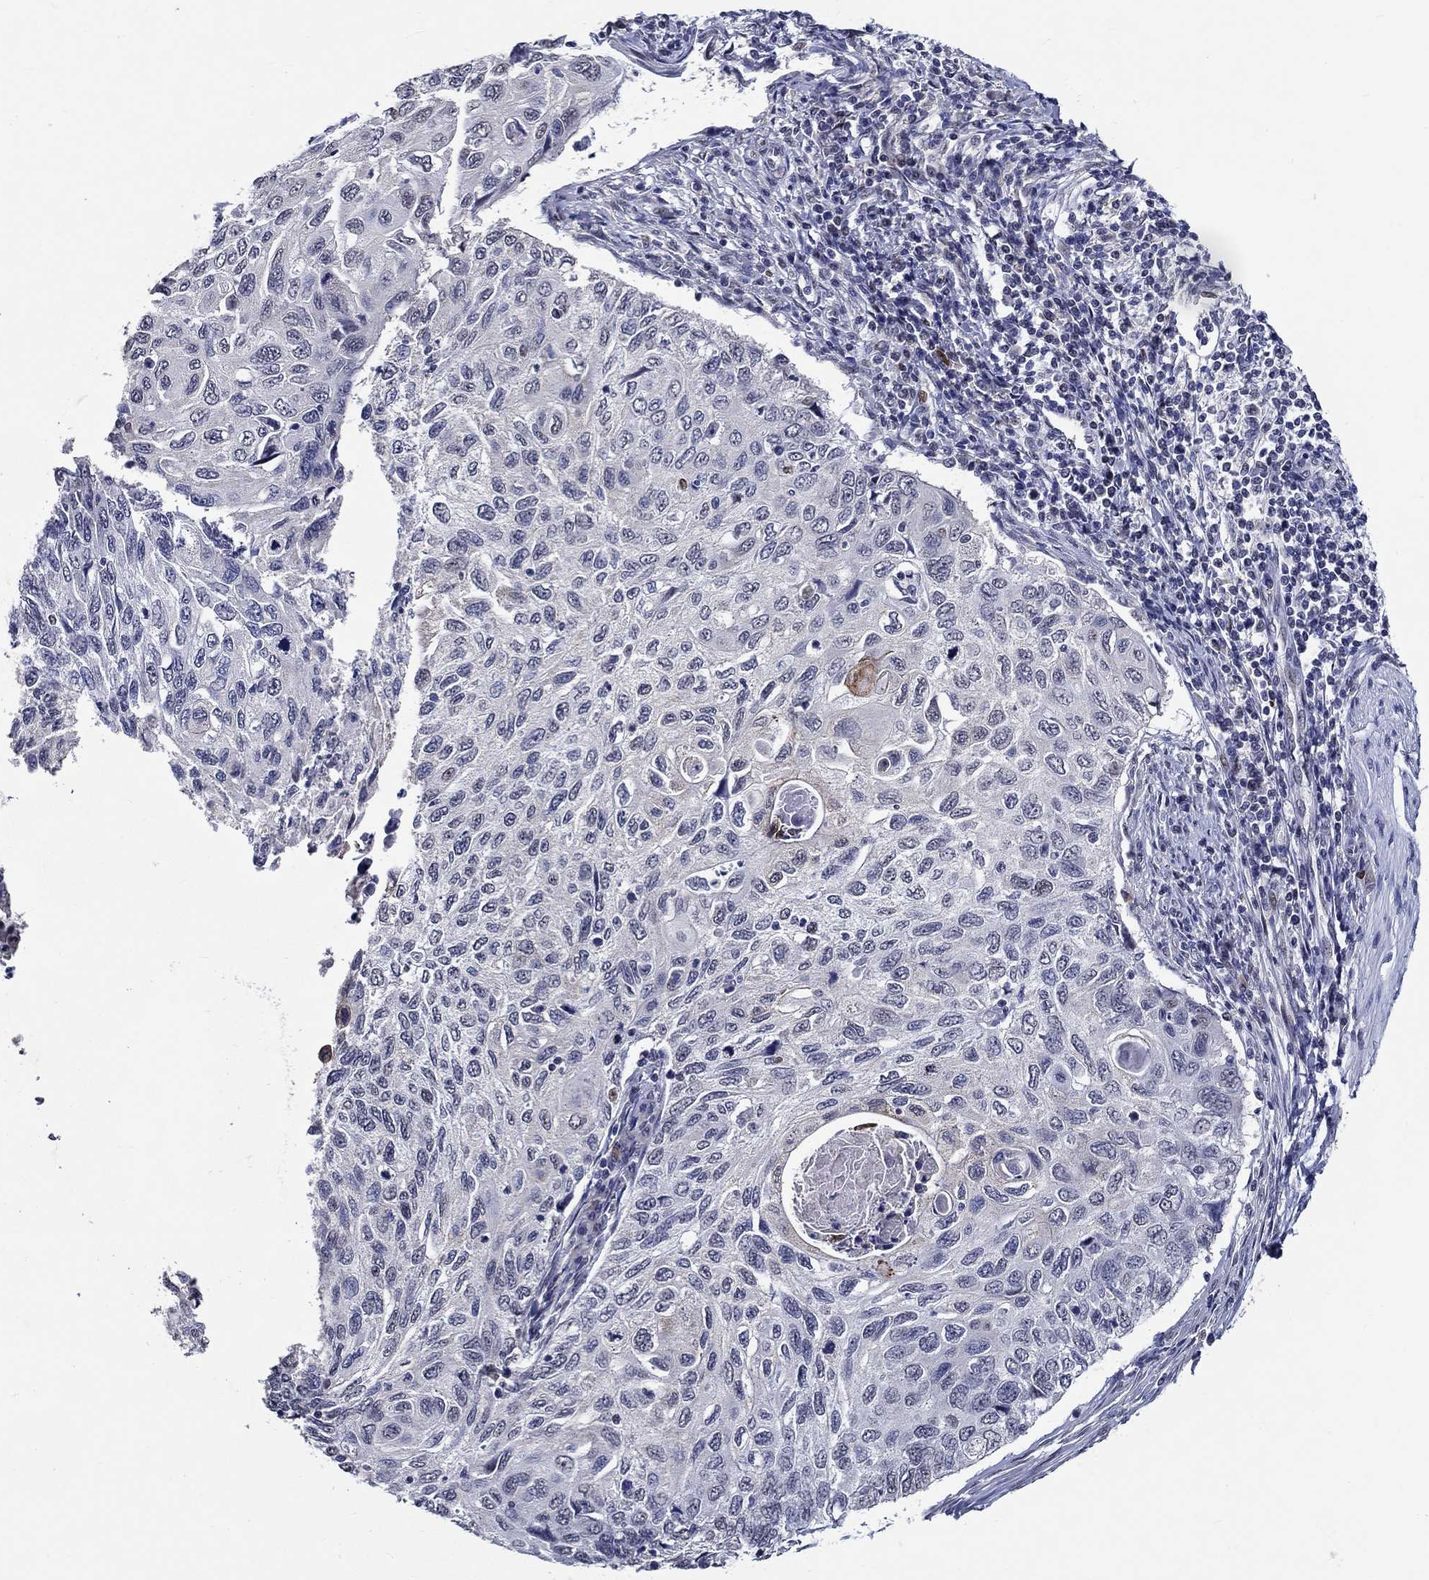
{"staining": {"intensity": "negative", "quantity": "none", "location": "none"}, "tissue": "cervical cancer", "cell_type": "Tumor cells", "image_type": "cancer", "snomed": [{"axis": "morphology", "description": "Squamous cell carcinoma, NOS"}, {"axis": "topography", "description": "Cervix"}], "caption": "Image shows no protein expression in tumor cells of squamous cell carcinoma (cervical) tissue.", "gene": "GATA2", "patient": {"sex": "female", "age": 70}}